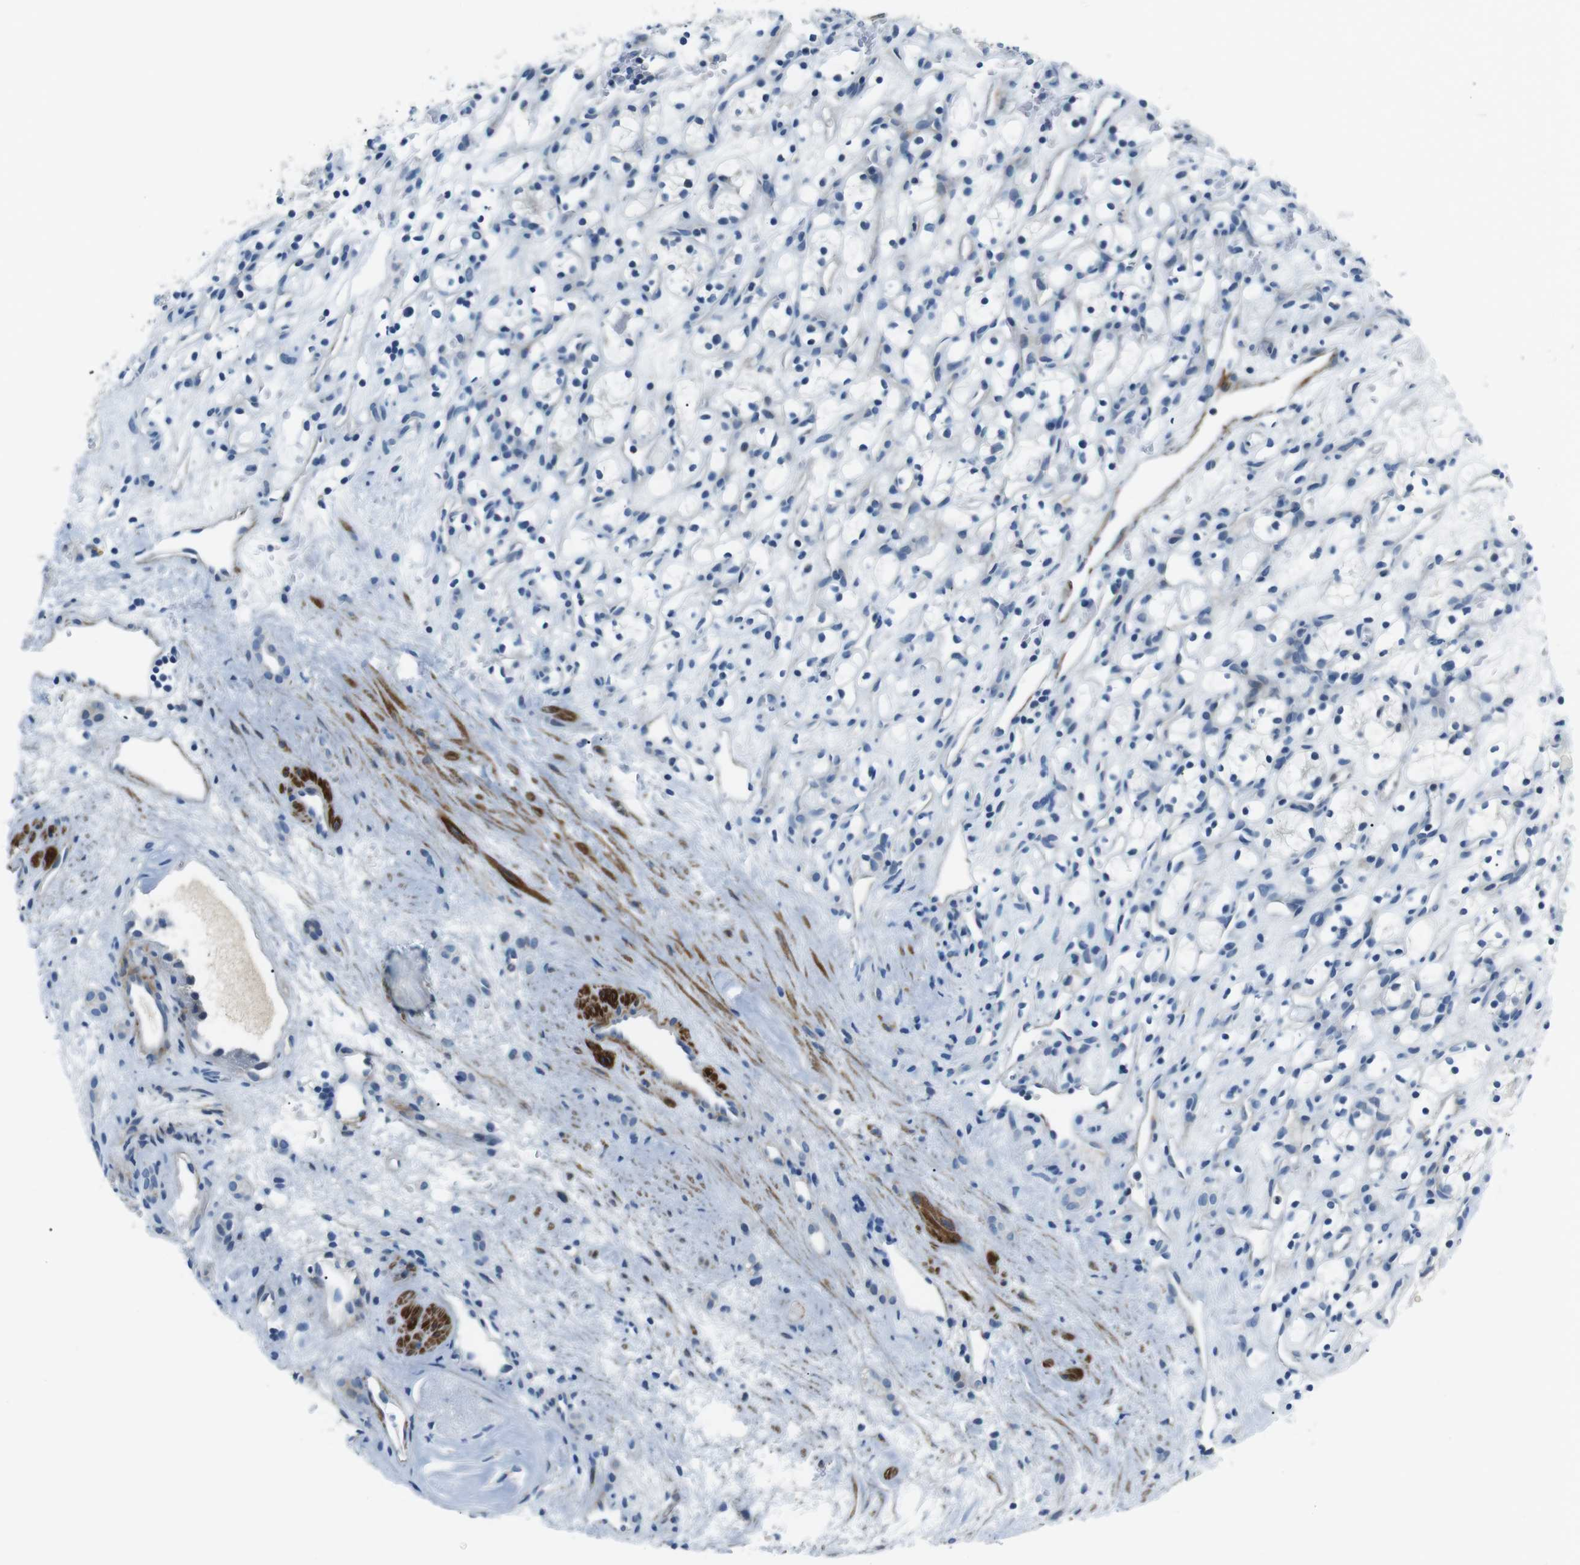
{"staining": {"intensity": "negative", "quantity": "none", "location": "none"}, "tissue": "renal cancer", "cell_type": "Tumor cells", "image_type": "cancer", "snomed": [{"axis": "morphology", "description": "Adenocarcinoma, NOS"}, {"axis": "topography", "description": "Kidney"}], "caption": "A high-resolution photomicrograph shows immunohistochemistry staining of renal cancer, which exhibits no significant expression in tumor cells.", "gene": "ARVCF", "patient": {"sex": "female", "age": 60}}